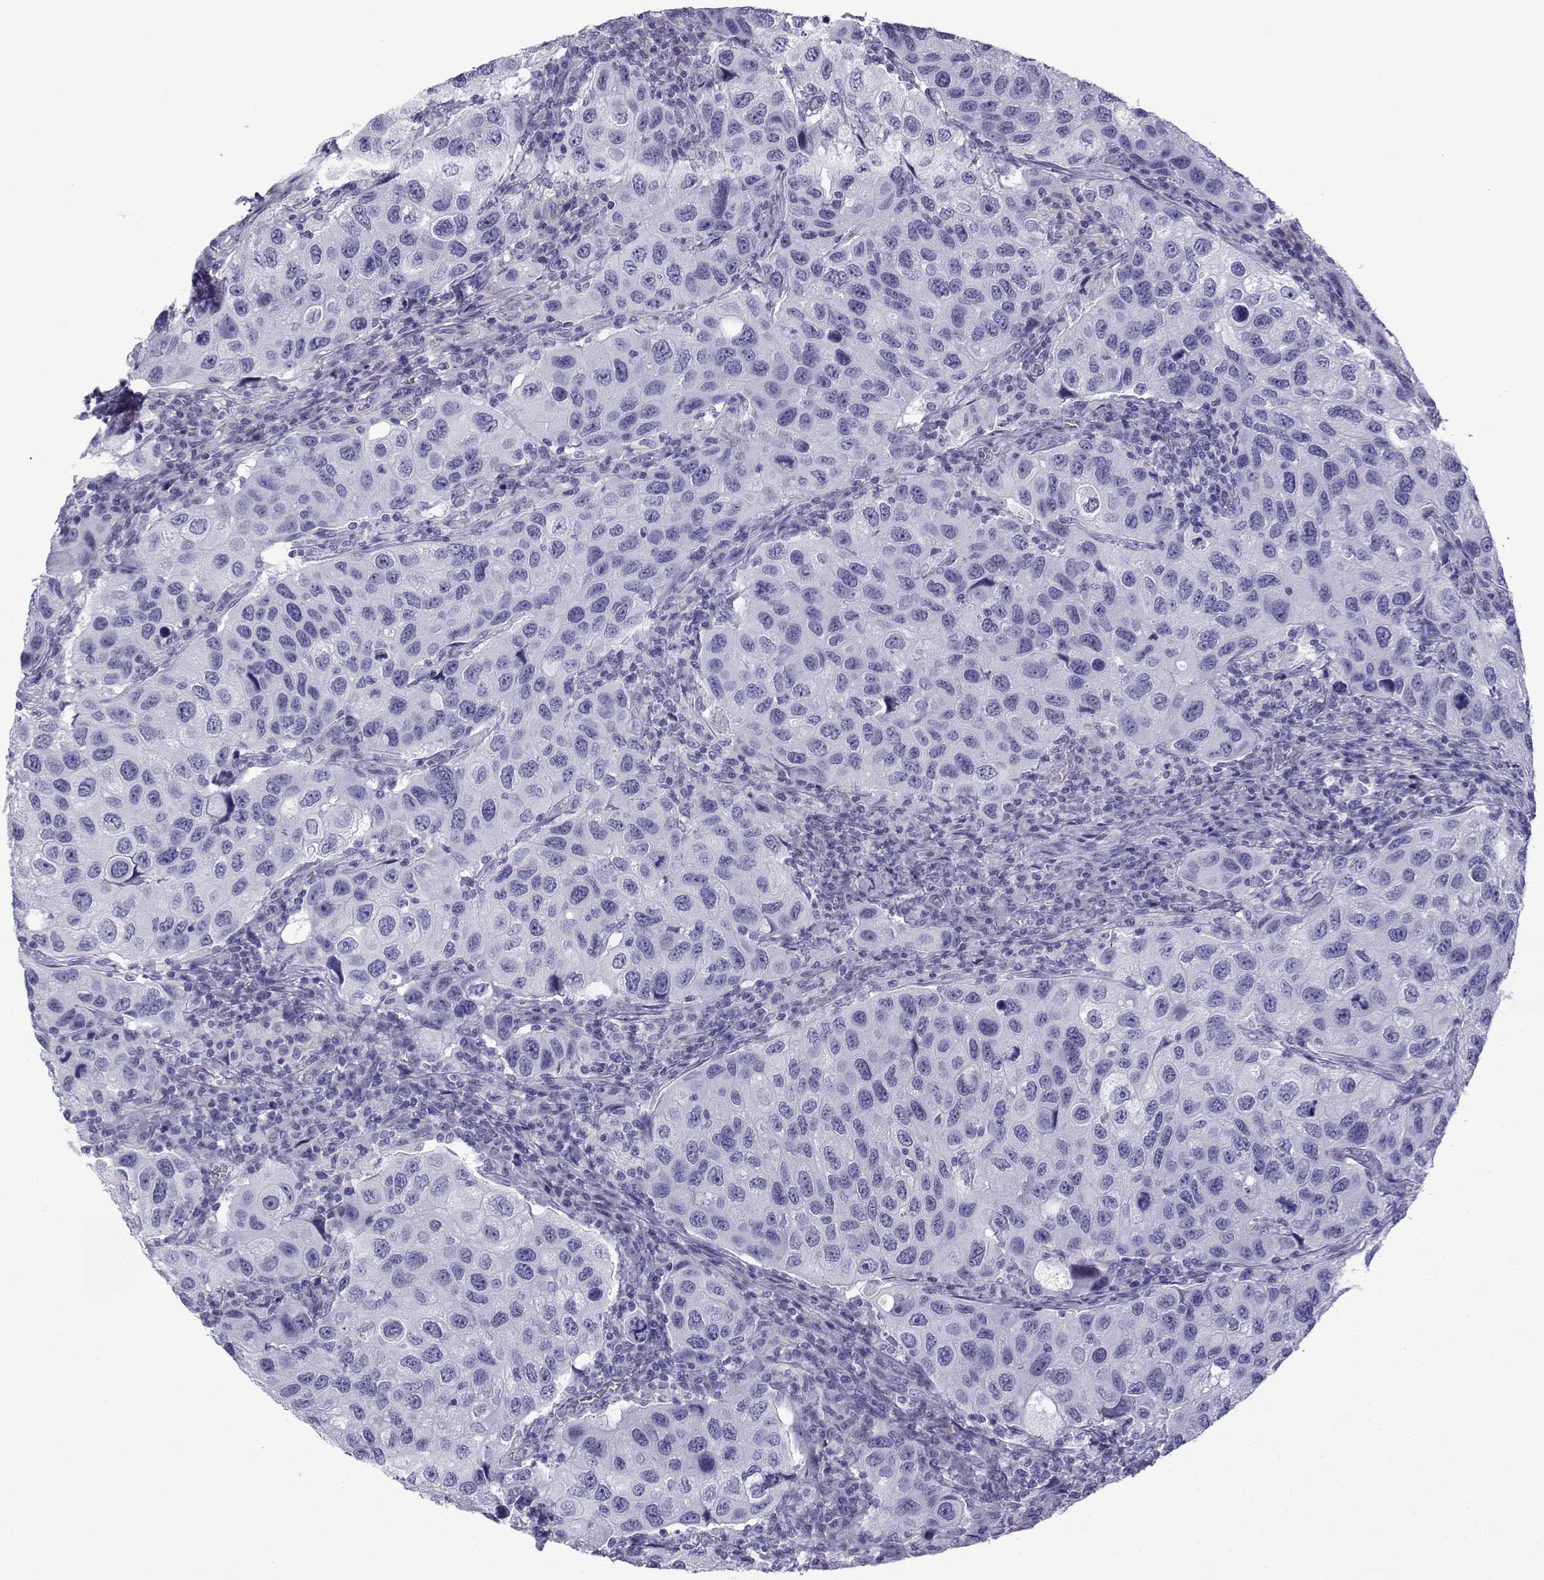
{"staining": {"intensity": "negative", "quantity": "none", "location": "none"}, "tissue": "urothelial cancer", "cell_type": "Tumor cells", "image_type": "cancer", "snomed": [{"axis": "morphology", "description": "Urothelial carcinoma, High grade"}, {"axis": "topography", "description": "Urinary bladder"}], "caption": "Urothelial cancer stained for a protein using IHC shows no positivity tumor cells.", "gene": "TRIM46", "patient": {"sex": "male", "age": 79}}